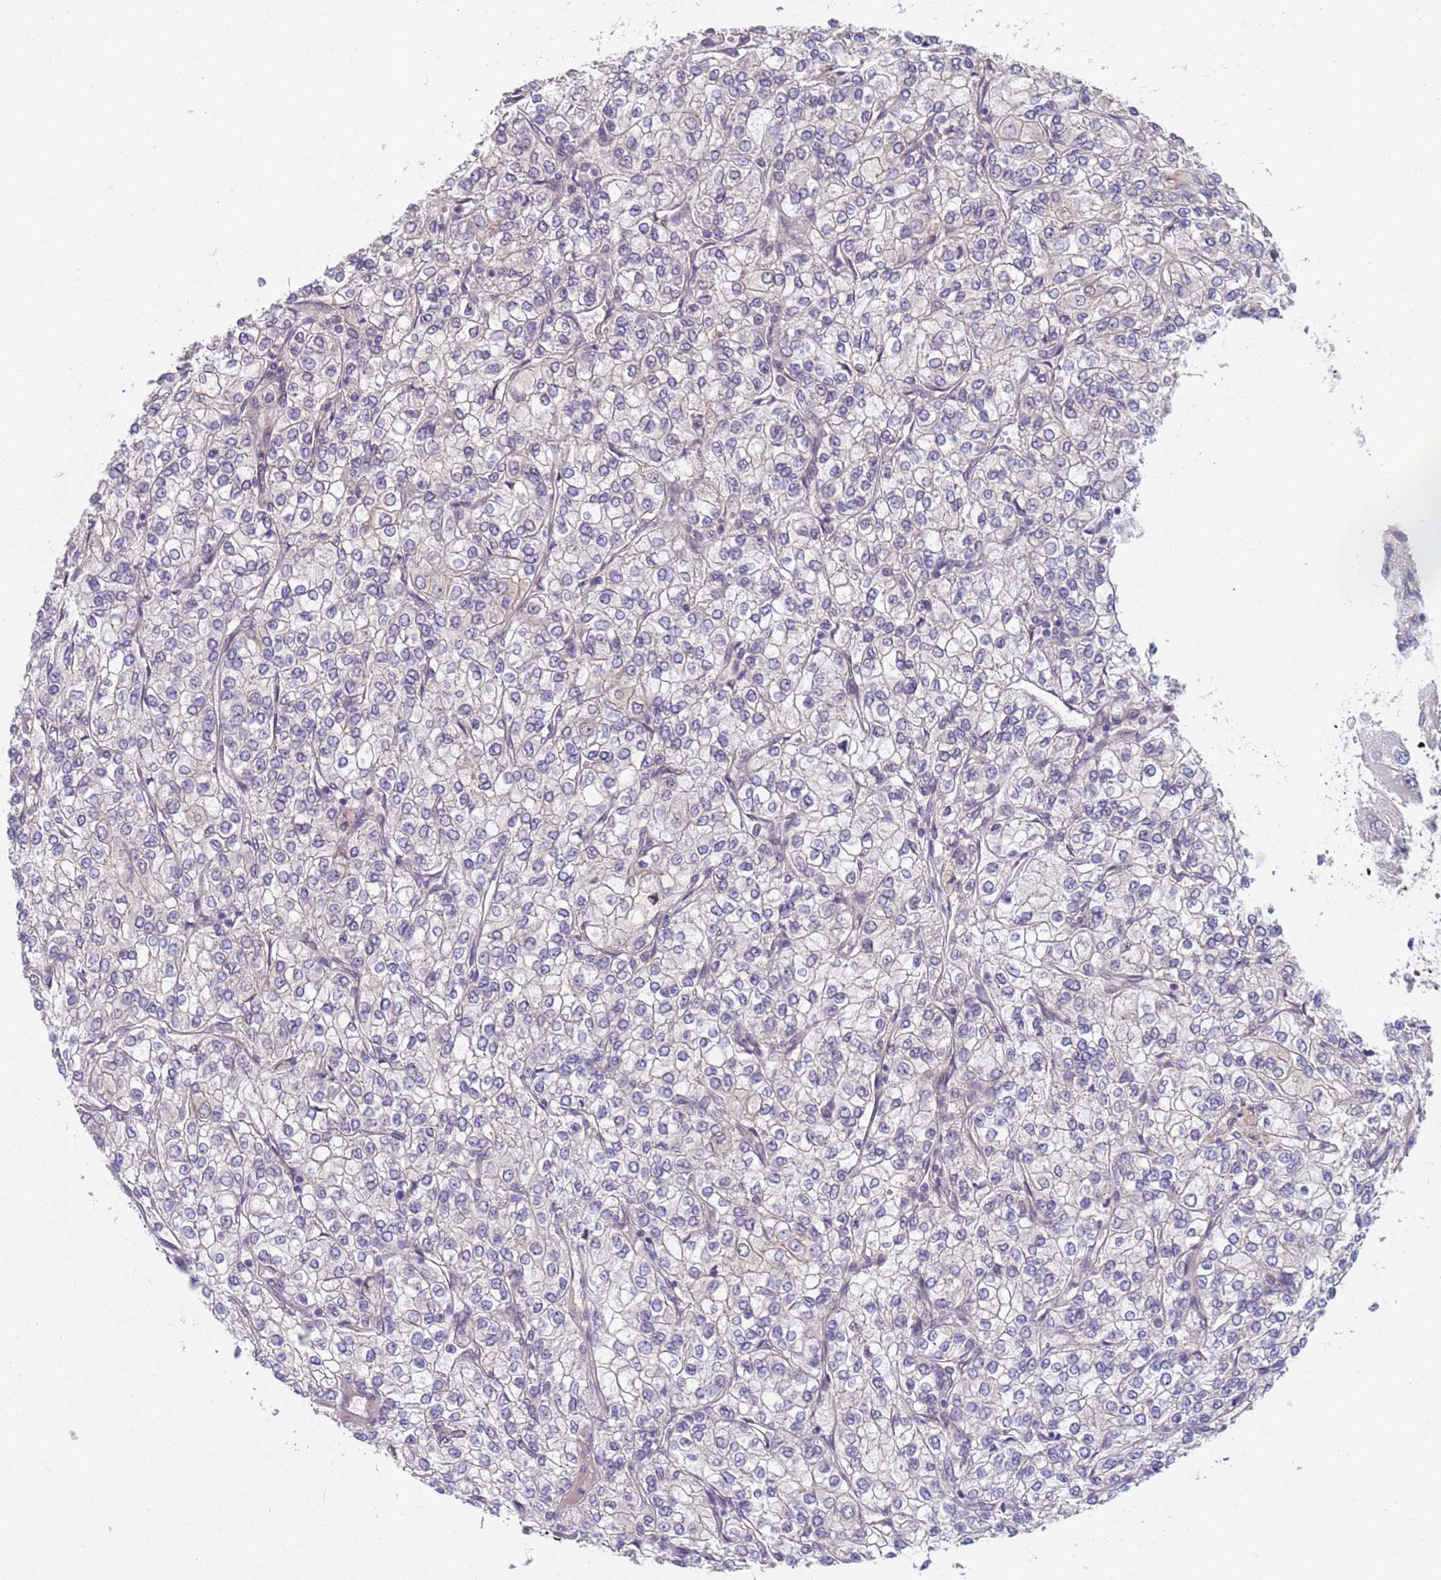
{"staining": {"intensity": "negative", "quantity": "none", "location": "none"}, "tissue": "renal cancer", "cell_type": "Tumor cells", "image_type": "cancer", "snomed": [{"axis": "morphology", "description": "Adenocarcinoma, NOS"}, {"axis": "topography", "description": "Kidney"}], "caption": "Tumor cells are negative for brown protein staining in renal cancer (adenocarcinoma).", "gene": "TRMT10A", "patient": {"sex": "male", "age": 80}}